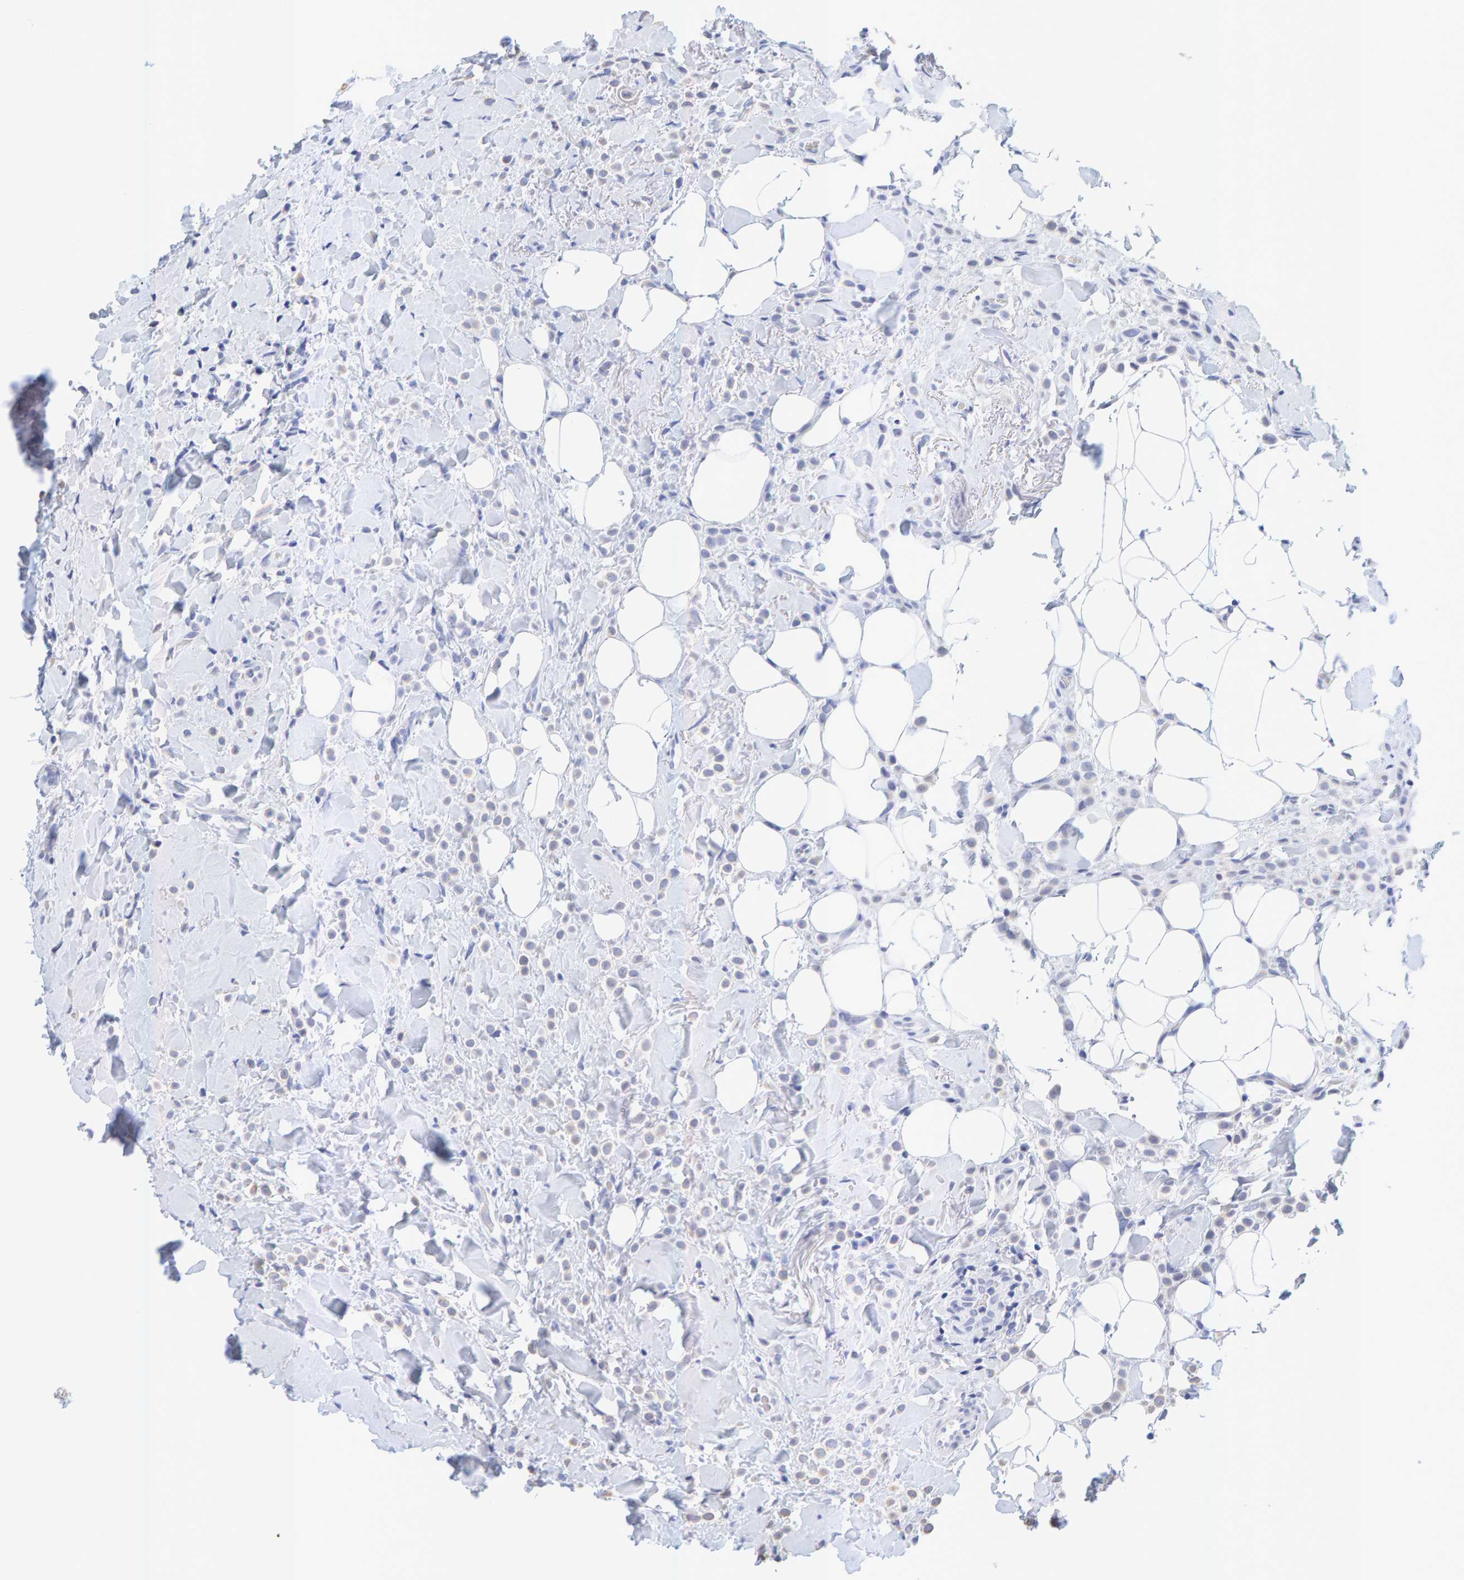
{"staining": {"intensity": "moderate", "quantity": "<25%", "location": "cytoplasmic/membranous"}, "tissue": "breast cancer", "cell_type": "Tumor cells", "image_type": "cancer", "snomed": [{"axis": "morphology", "description": "Normal tissue, NOS"}, {"axis": "morphology", "description": "Lobular carcinoma"}, {"axis": "topography", "description": "Breast"}], "caption": "Tumor cells demonstrate low levels of moderate cytoplasmic/membranous staining in approximately <25% of cells in human breast cancer. The protein is shown in brown color, while the nuclei are stained blue.", "gene": "SGPL1", "patient": {"sex": "female", "age": 50}}